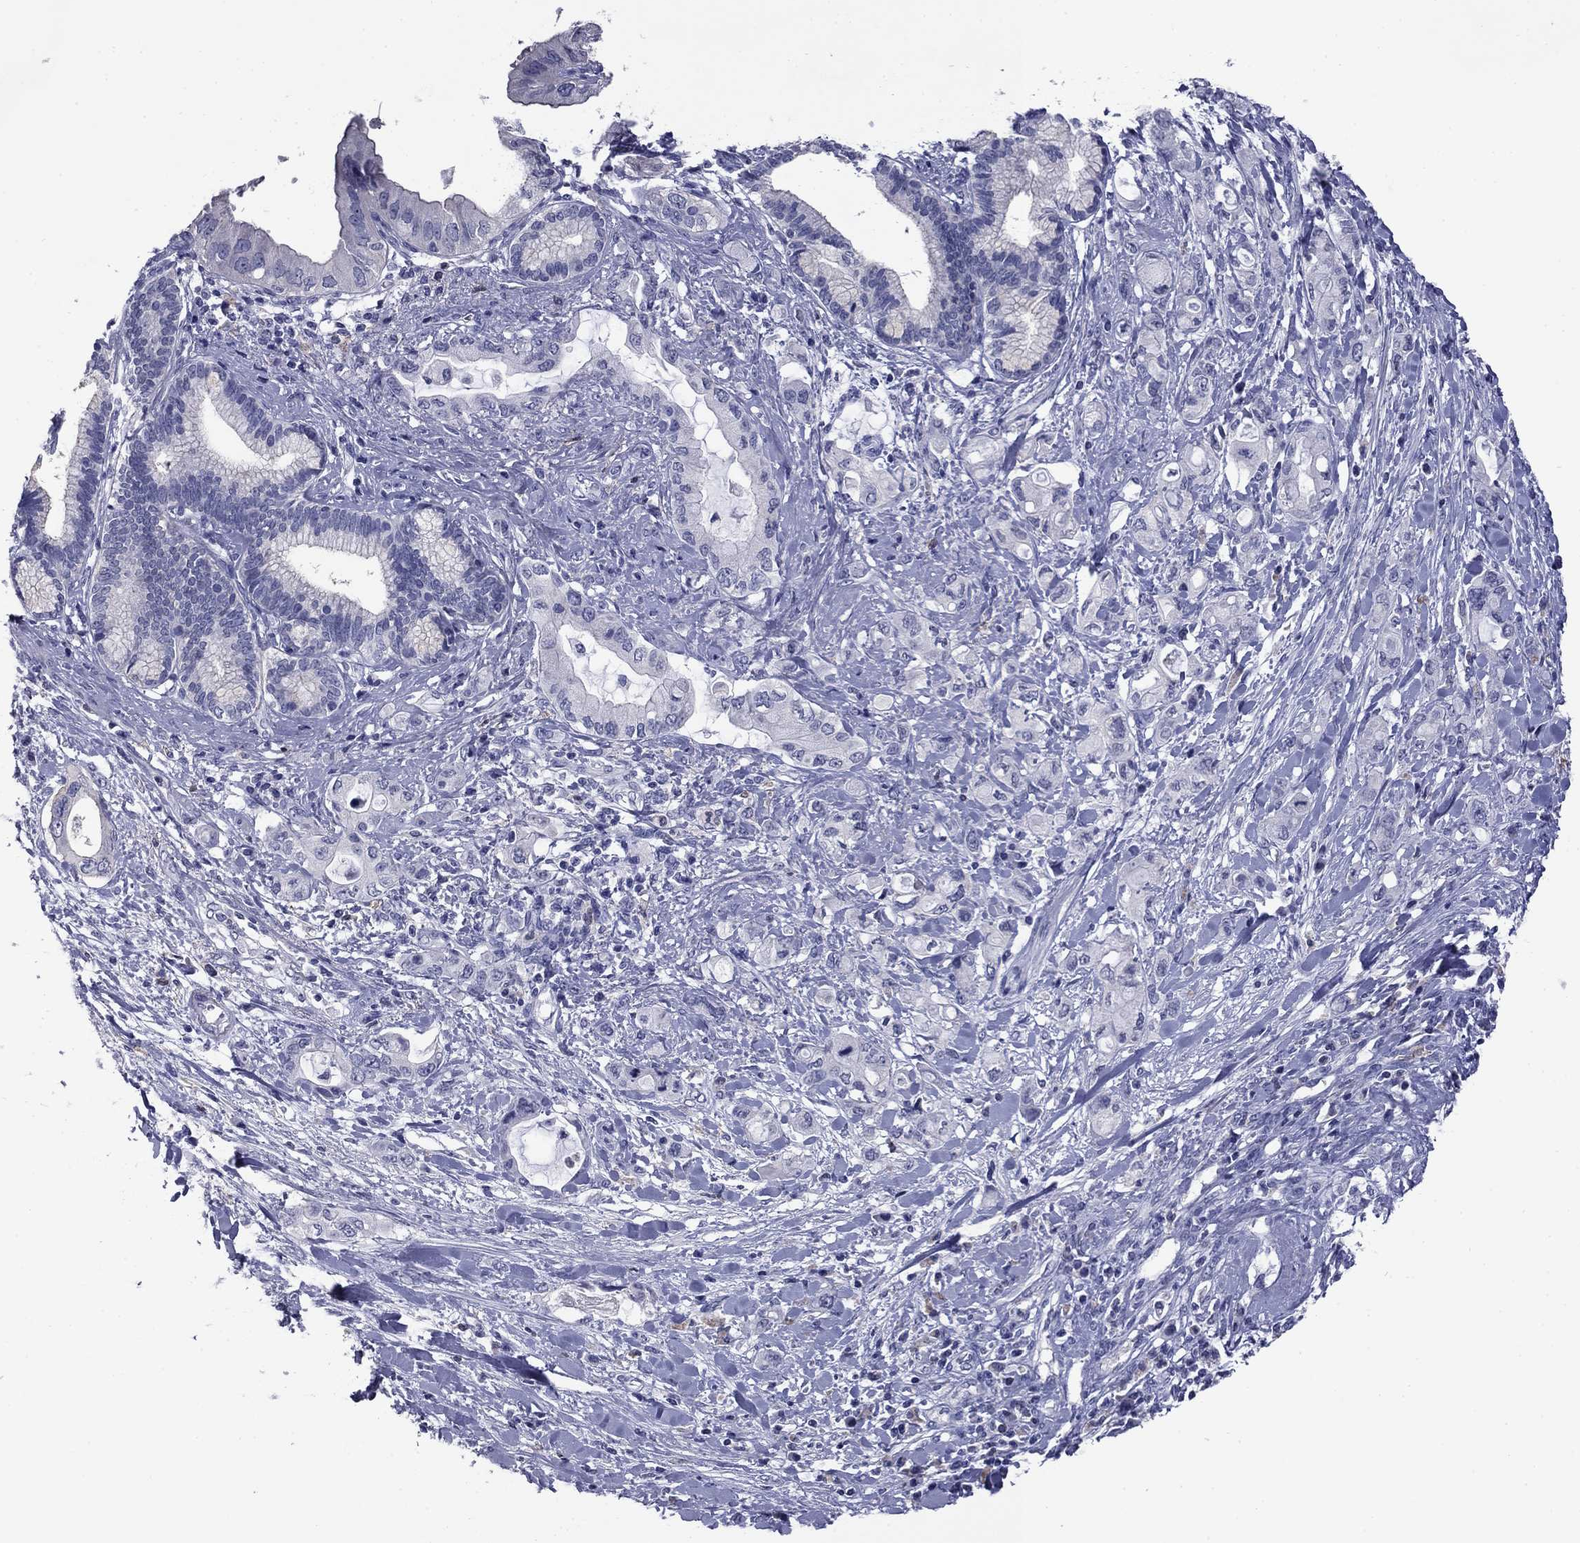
{"staining": {"intensity": "negative", "quantity": "none", "location": "none"}, "tissue": "pancreatic cancer", "cell_type": "Tumor cells", "image_type": "cancer", "snomed": [{"axis": "morphology", "description": "Adenocarcinoma, NOS"}, {"axis": "topography", "description": "Pancreas"}], "caption": "This is an IHC photomicrograph of human pancreatic cancer. There is no staining in tumor cells.", "gene": "CFAP119", "patient": {"sex": "female", "age": 56}}